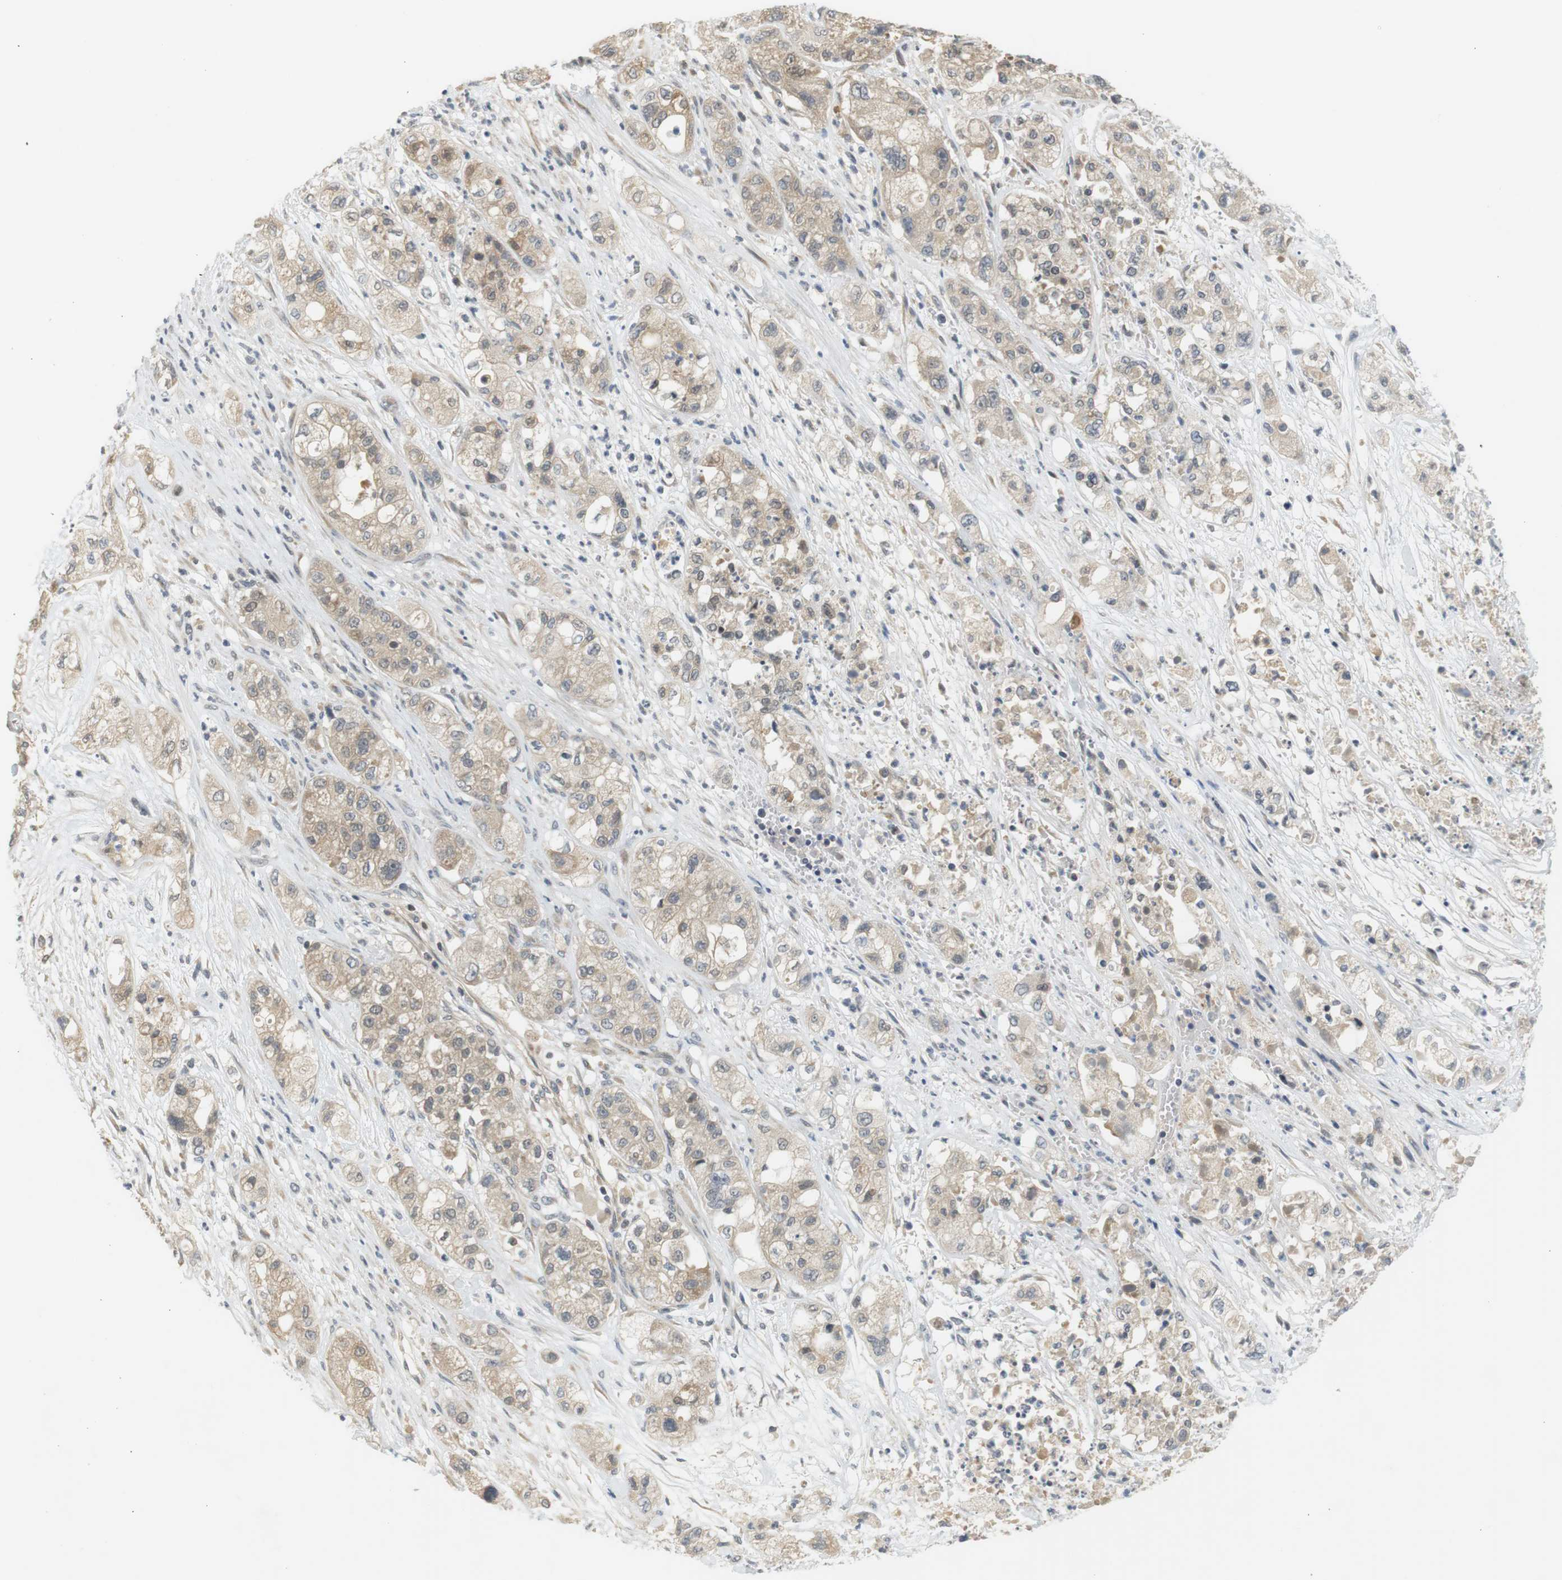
{"staining": {"intensity": "weak", "quantity": "<25%", "location": "cytoplasmic/membranous"}, "tissue": "pancreatic cancer", "cell_type": "Tumor cells", "image_type": "cancer", "snomed": [{"axis": "morphology", "description": "Adenocarcinoma, NOS"}, {"axis": "topography", "description": "Pancreas"}], "caption": "The image demonstrates no significant positivity in tumor cells of pancreatic cancer (adenocarcinoma). (DAB immunohistochemistry with hematoxylin counter stain).", "gene": "WNT7A", "patient": {"sex": "female", "age": 78}}